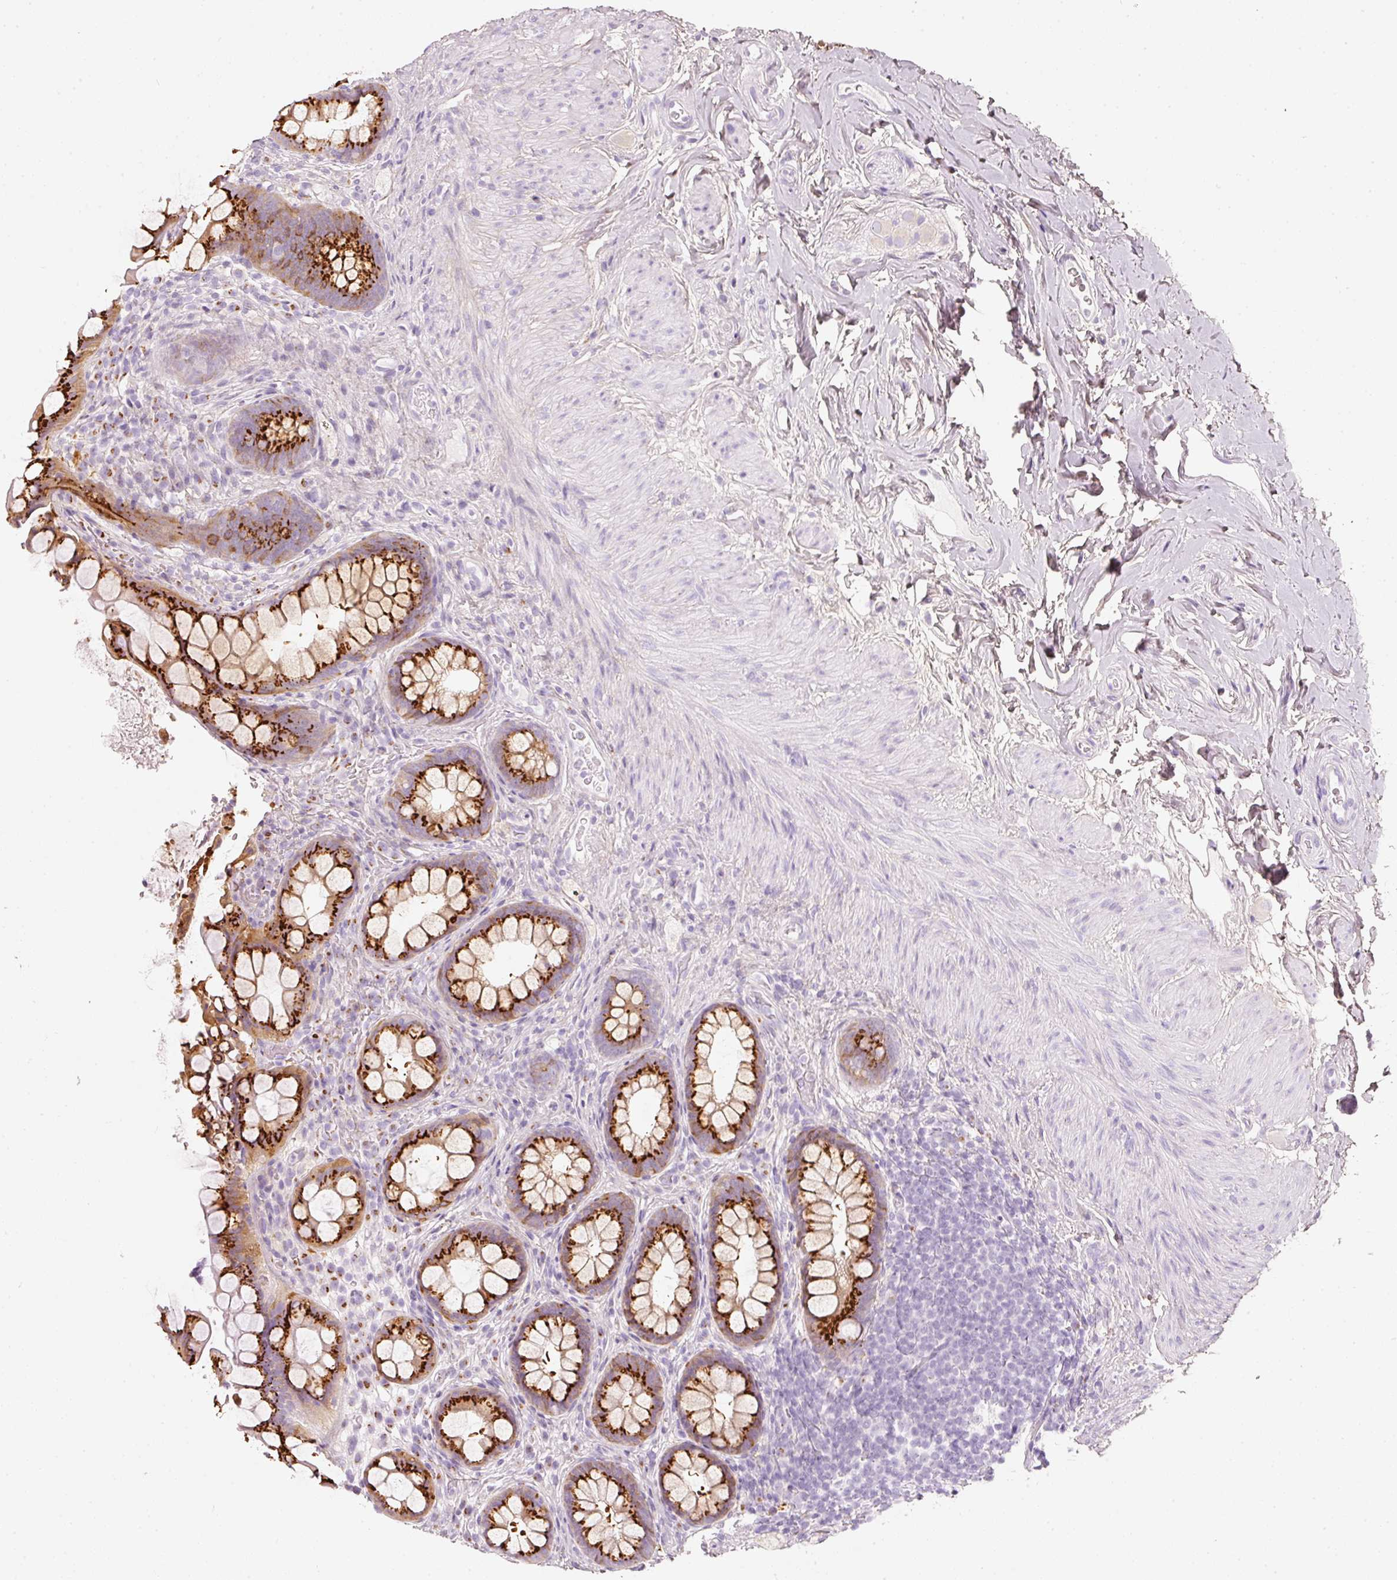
{"staining": {"intensity": "strong", "quantity": ">75%", "location": "cytoplasmic/membranous"}, "tissue": "rectum", "cell_type": "Glandular cells", "image_type": "normal", "snomed": [{"axis": "morphology", "description": "Normal tissue, NOS"}, {"axis": "topography", "description": "Rectum"}, {"axis": "topography", "description": "Peripheral nerve tissue"}], "caption": "Immunohistochemical staining of normal rectum exhibits high levels of strong cytoplasmic/membranous positivity in approximately >75% of glandular cells. The staining was performed using DAB (3,3'-diaminobenzidine), with brown indicating positive protein expression. Nuclei are stained blue with hematoxylin.", "gene": "PDXDC1", "patient": {"sex": "female", "age": 69}}